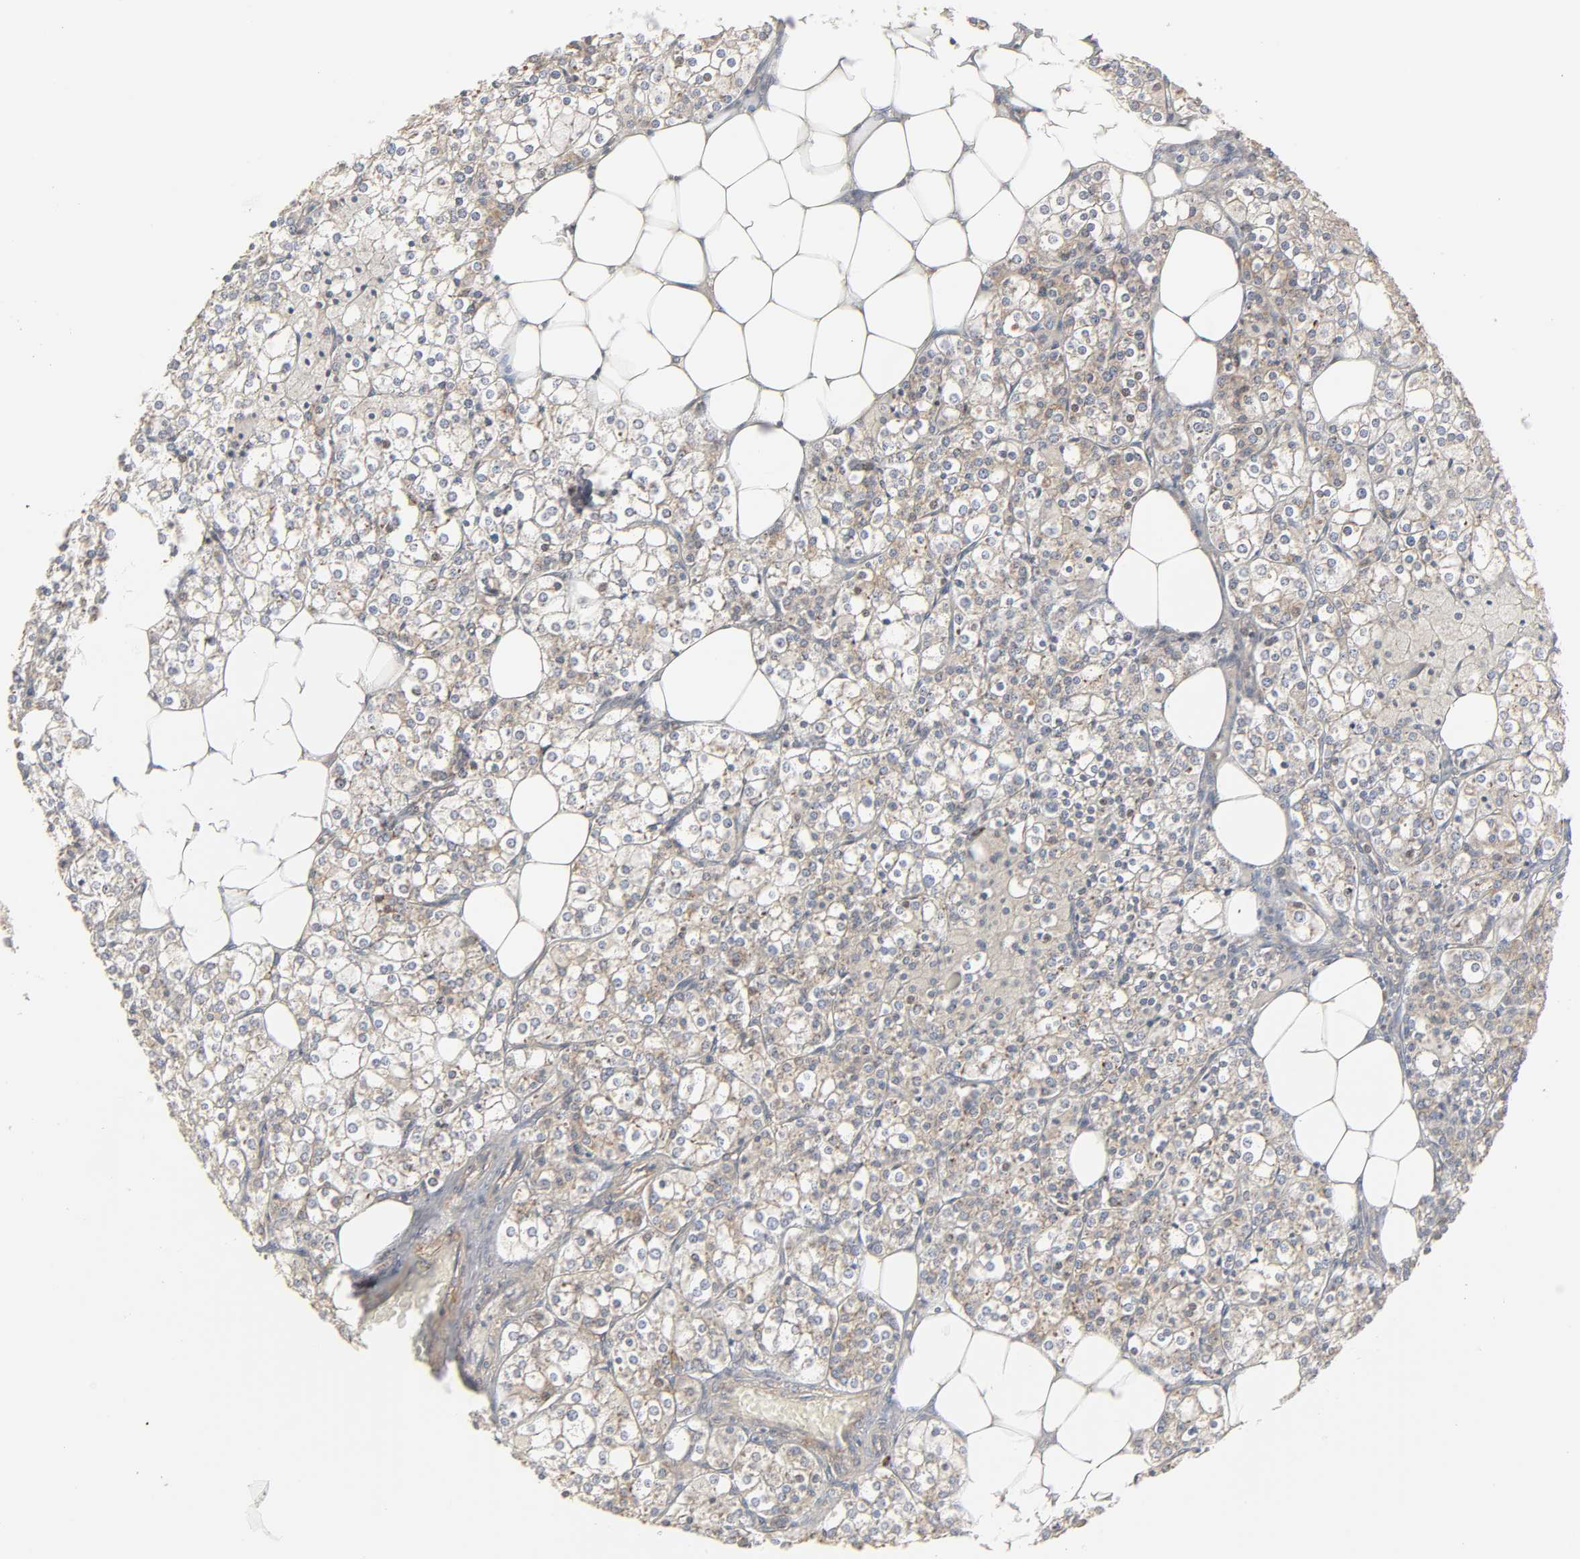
{"staining": {"intensity": "strong", "quantity": ">75%", "location": "cytoplasmic/membranous"}, "tissue": "parathyroid gland", "cell_type": "Glandular cells", "image_type": "normal", "snomed": [{"axis": "morphology", "description": "Normal tissue, NOS"}, {"axis": "topography", "description": "Parathyroid gland"}], "caption": "This image demonstrates immunohistochemistry staining of benign human parathyroid gland, with high strong cytoplasmic/membranous positivity in about >75% of glandular cells.", "gene": "IL4R", "patient": {"sex": "female", "age": 63}}